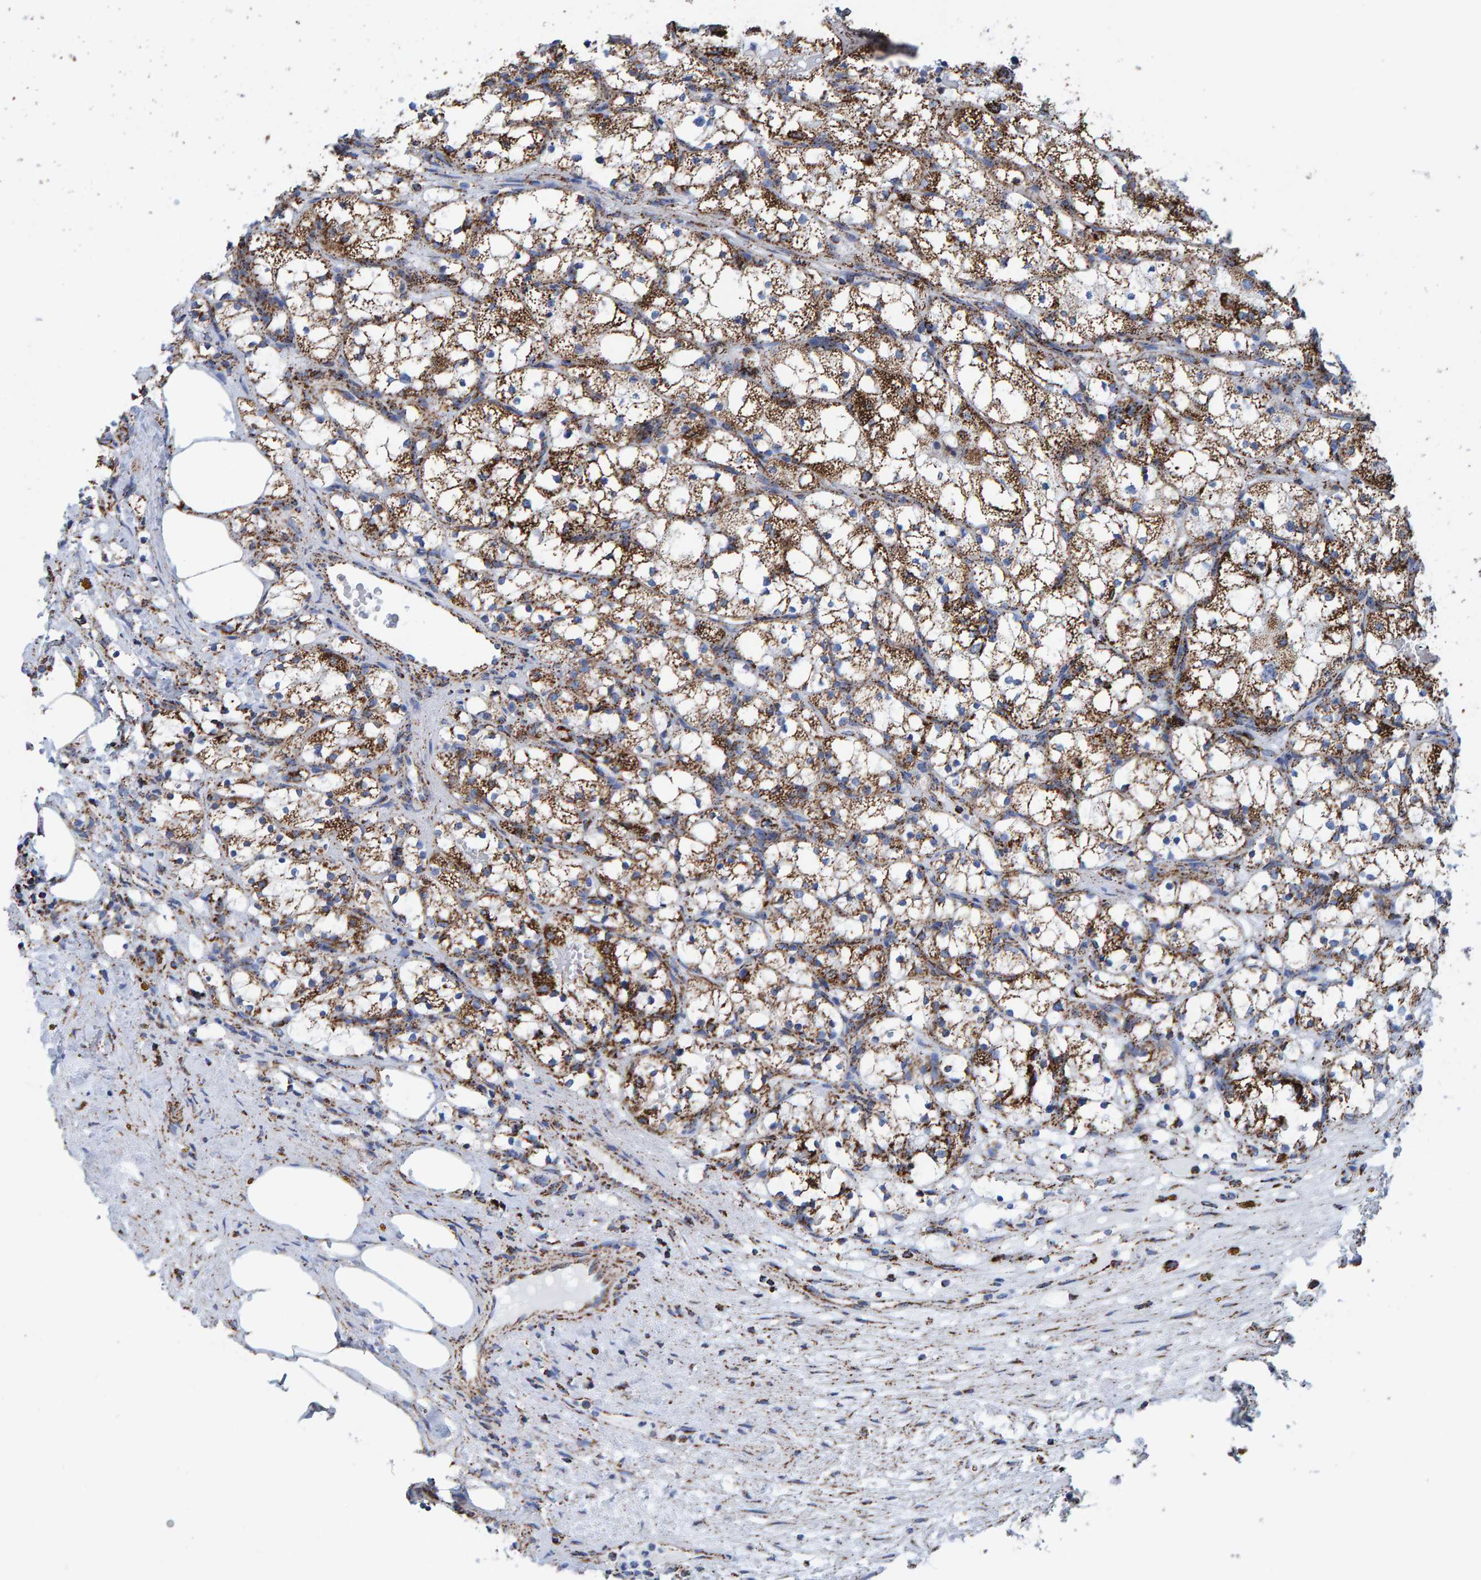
{"staining": {"intensity": "moderate", "quantity": ">75%", "location": "cytoplasmic/membranous"}, "tissue": "renal cancer", "cell_type": "Tumor cells", "image_type": "cancer", "snomed": [{"axis": "morphology", "description": "Adenocarcinoma, NOS"}, {"axis": "topography", "description": "Kidney"}], "caption": "A medium amount of moderate cytoplasmic/membranous staining is appreciated in approximately >75% of tumor cells in renal cancer (adenocarcinoma) tissue.", "gene": "ENSG00000262660", "patient": {"sex": "female", "age": 69}}